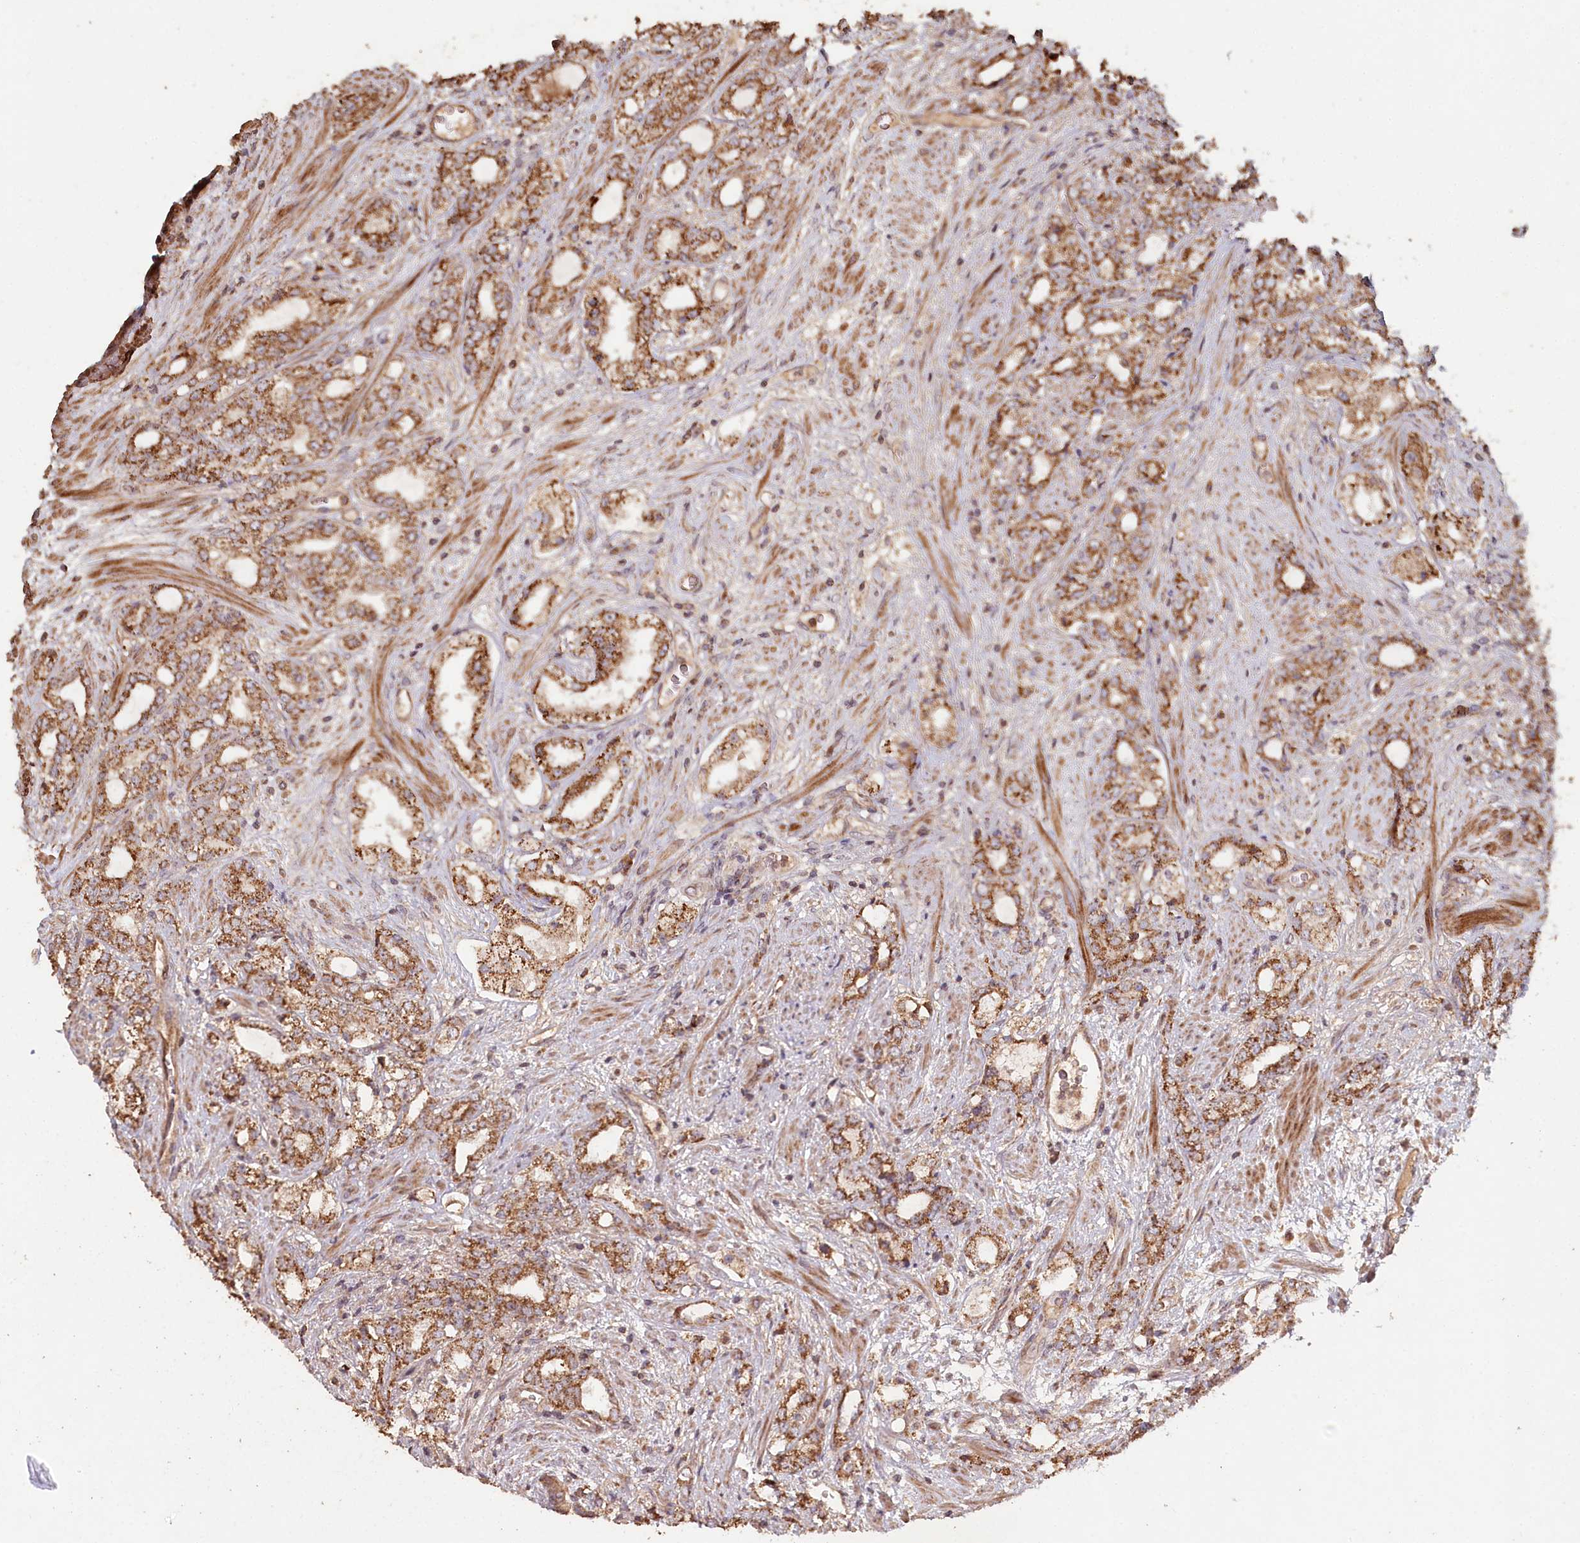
{"staining": {"intensity": "moderate", "quantity": ">75%", "location": "cytoplasmic/membranous"}, "tissue": "prostate cancer", "cell_type": "Tumor cells", "image_type": "cancer", "snomed": [{"axis": "morphology", "description": "Adenocarcinoma, High grade"}, {"axis": "topography", "description": "Prostate"}], "caption": "Immunohistochemical staining of prostate cancer displays medium levels of moderate cytoplasmic/membranous staining in approximately >75% of tumor cells.", "gene": "HAL", "patient": {"sex": "male", "age": 64}}